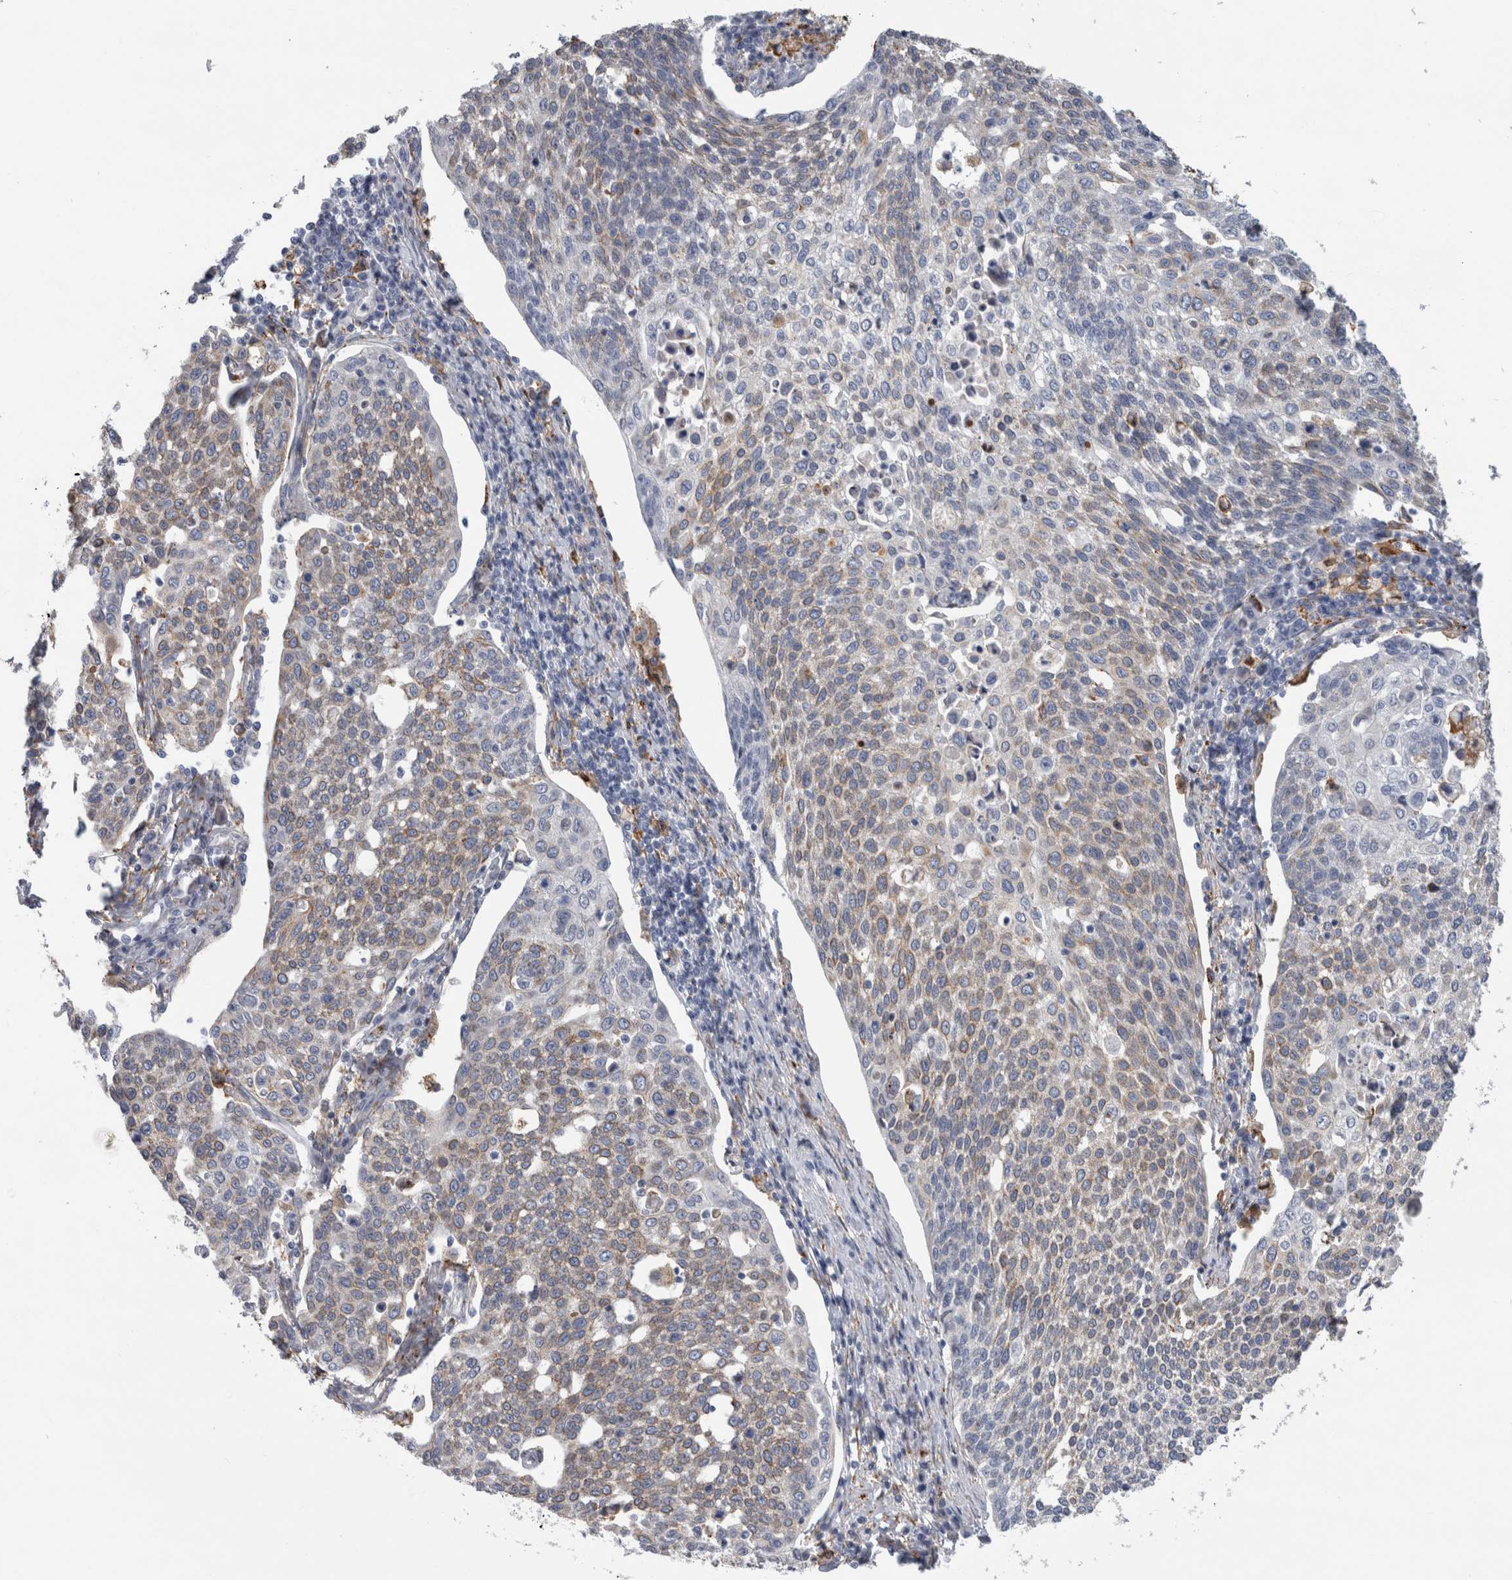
{"staining": {"intensity": "weak", "quantity": "25%-75%", "location": "cytoplasmic/membranous"}, "tissue": "cervical cancer", "cell_type": "Tumor cells", "image_type": "cancer", "snomed": [{"axis": "morphology", "description": "Squamous cell carcinoma, NOS"}, {"axis": "topography", "description": "Cervix"}], "caption": "About 25%-75% of tumor cells in human cervical squamous cell carcinoma display weak cytoplasmic/membranous protein expression as visualized by brown immunohistochemical staining.", "gene": "DNAJC24", "patient": {"sex": "female", "age": 34}}